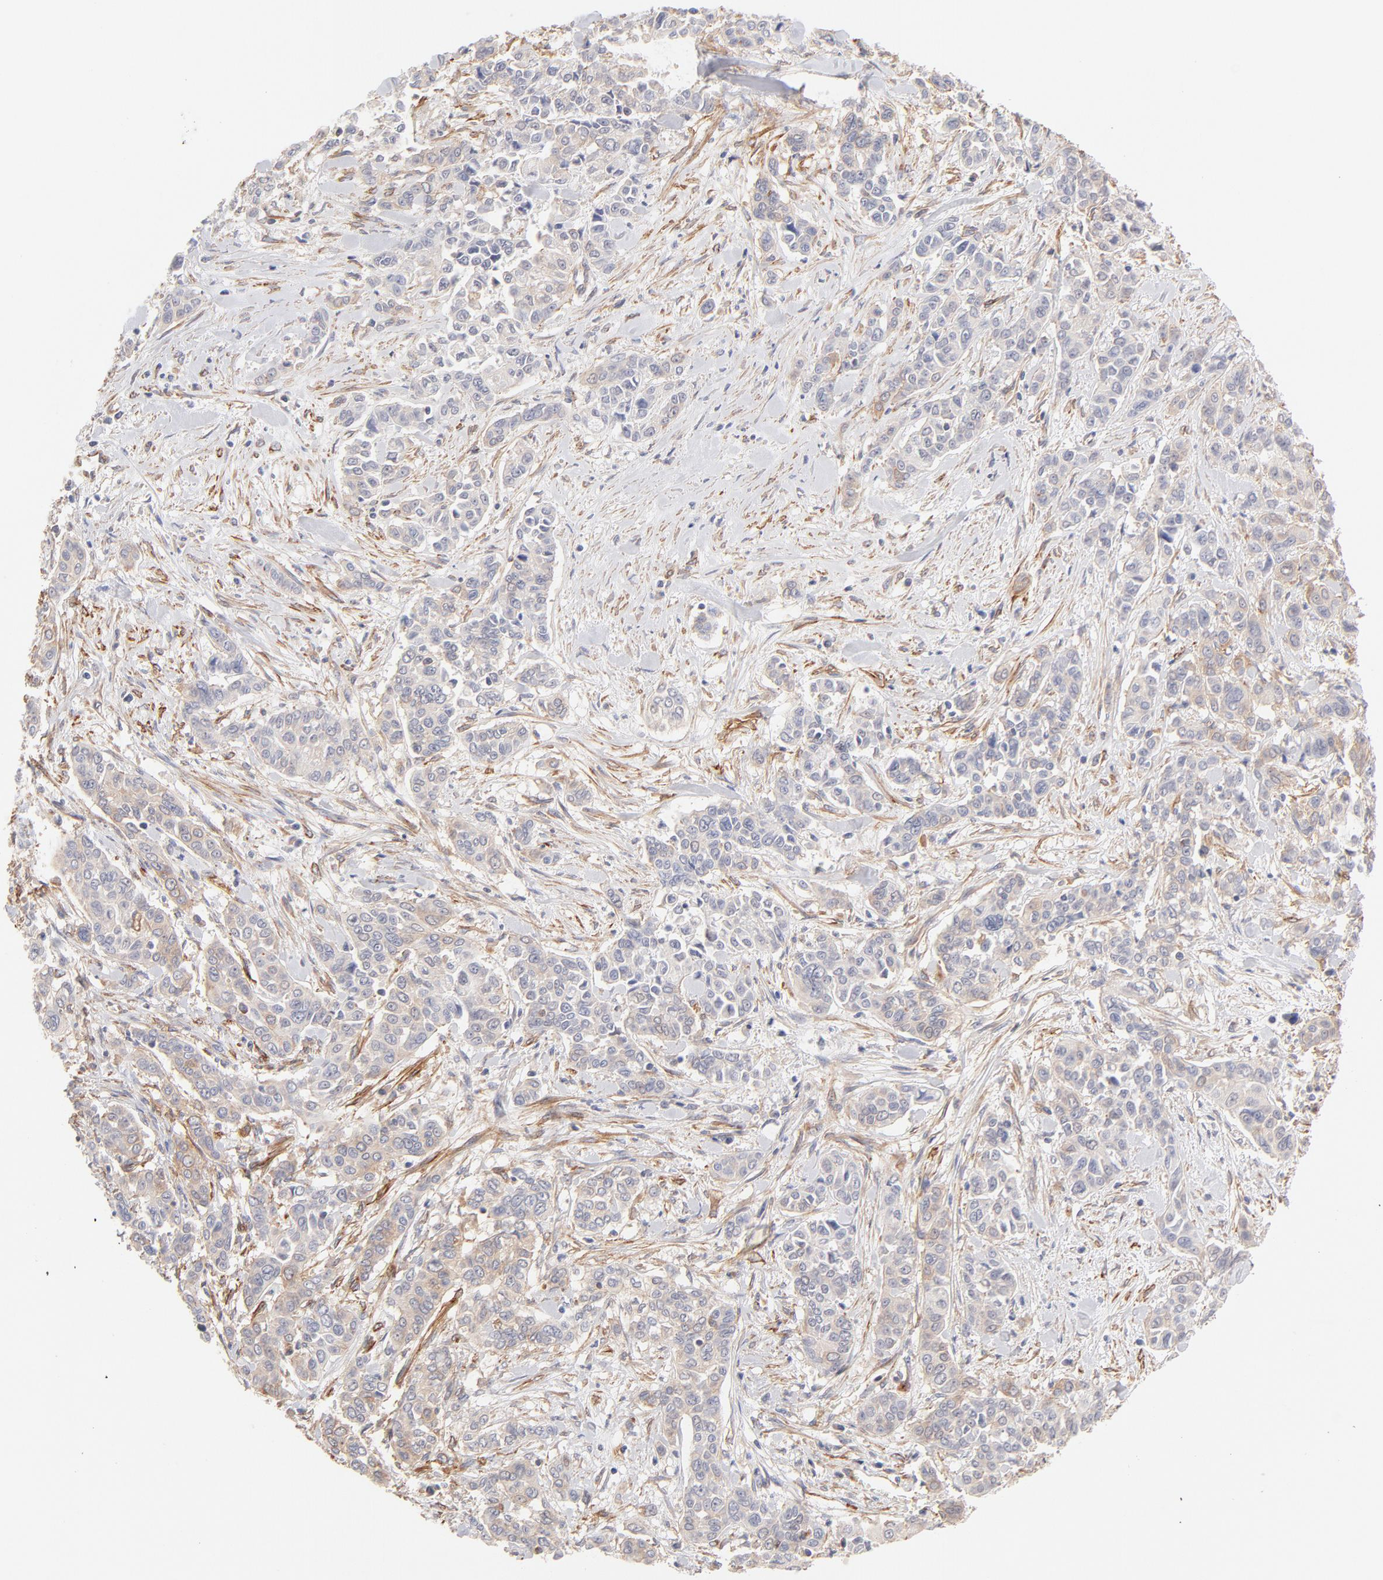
{"staining": {"intensity": "weak", "quantity": ">75%", "location": "cytoplasmic/membranous"}, "tissue": "pancreatic cancer", "cell_type": "Tumor cells", "image_type": "cancer", "snomed": [{"axis": "morphology", "description": "Adenocarcinoma, NOS"}, {"axis": "topography", "description": "Pancreas"}], "caption": "Weak cytoplasmic/membranous protein positivity is appreciated in approximately >75% of tumor cells in pancreatic cancer (adenocarcinoma).", "gene": "LDLRAP1", "patient": {"sex": "female", "age": 52}}